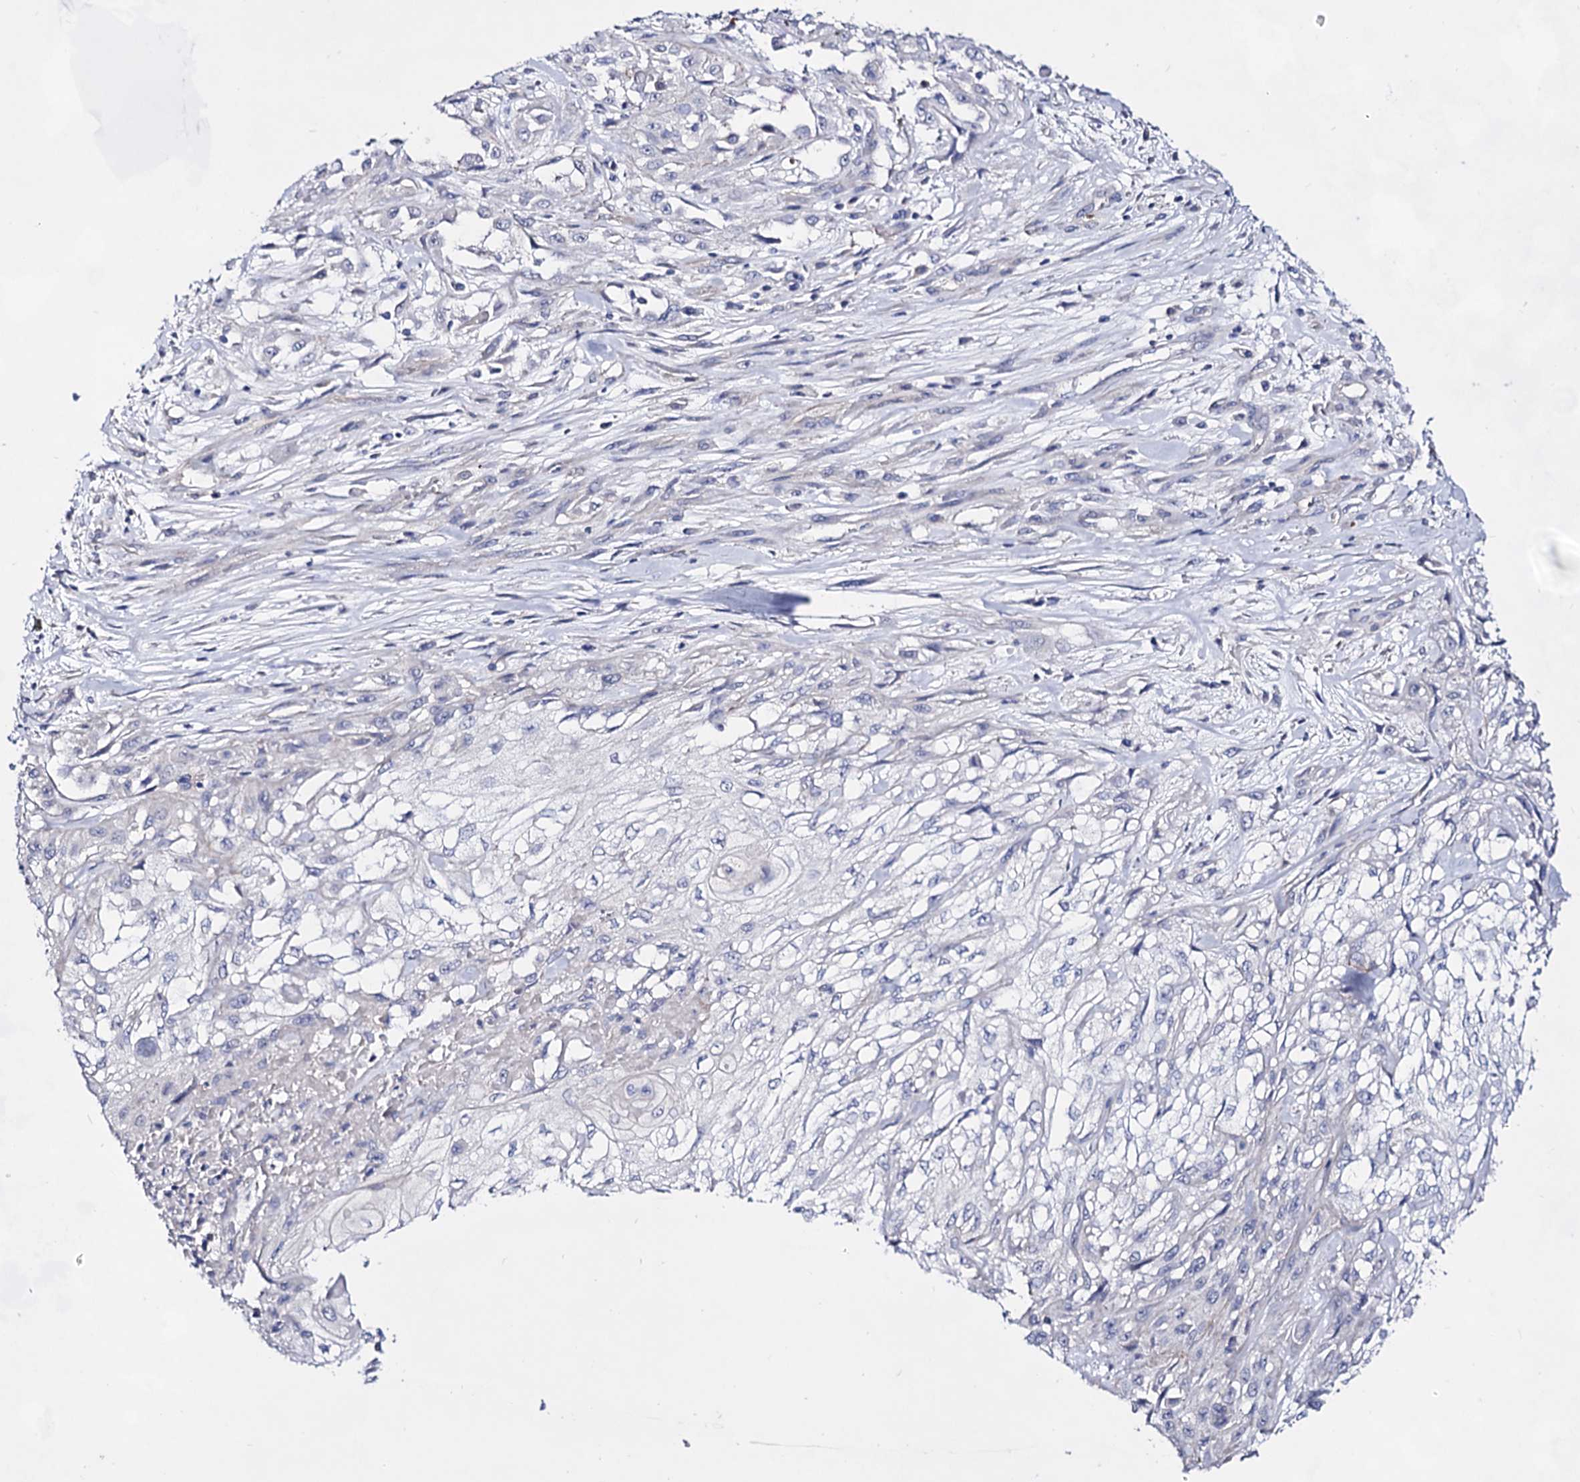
{"staining": {"intensity": "negative", "quantity": "none", "location": "none"}, "tissue": "skin cancer", "cell_type": "Tumor cells", "image_type": "cancer", "snomed": [{"axis": "morphology", "description": "Squamous cell carcinoma, NOS"}, {"axis": "morphology", "description": "Squamous cell carcinoma, metastatic, NOS"}, {"axis": "topography", "description": "Skin"}, {"axis": "topography", "description": "Lymph node"}], "caption": "A histopathology image of skin cancer stained for a protein shows no brown staining in tumor cells.", "gene": "PLIN1", "patient": {"sex": "male", "age": 75}}